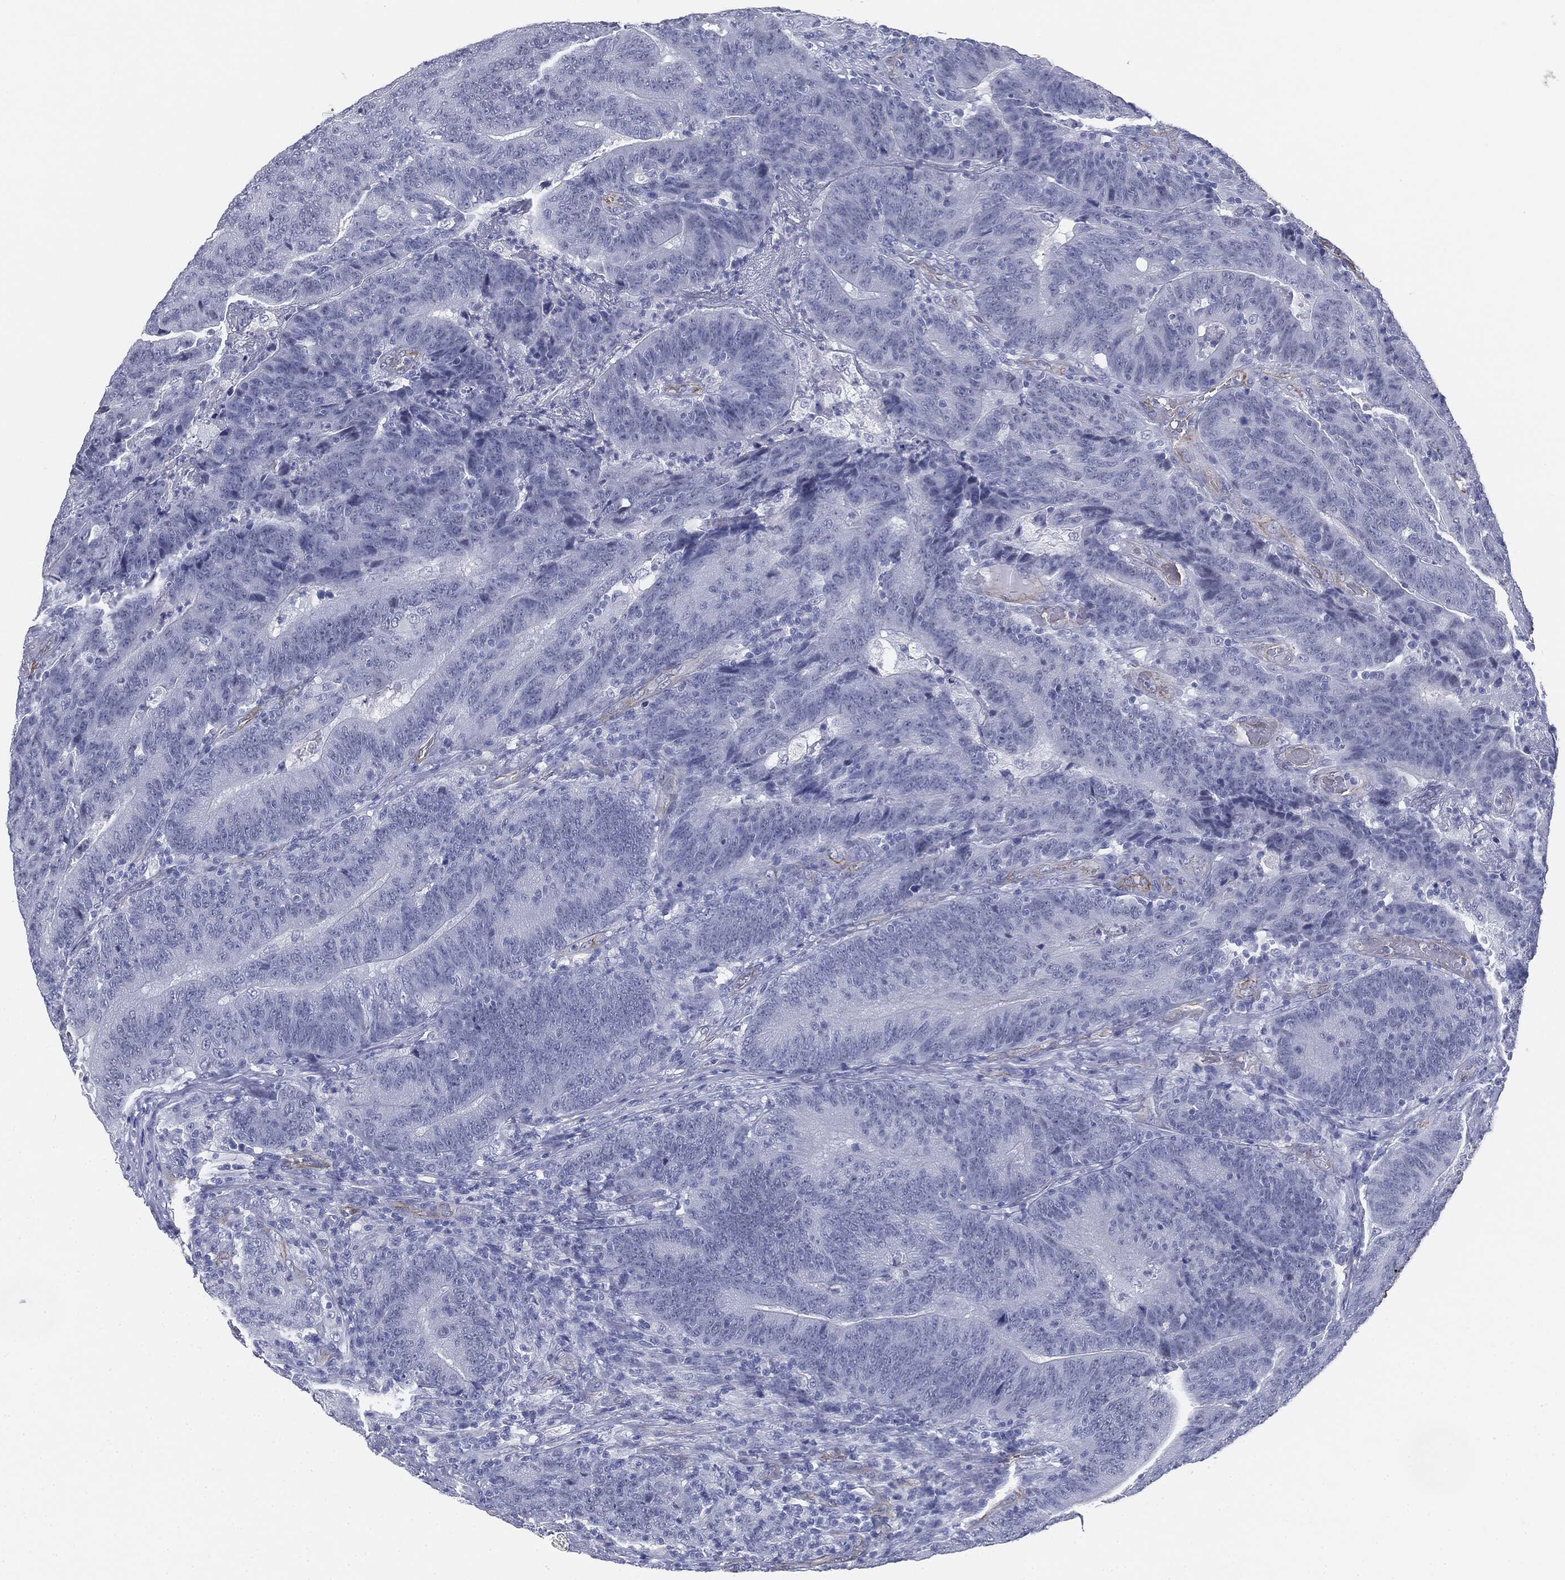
{"staining": {"intensity": "negative", "quantity": "none", "location": "none"}, "tissue": "colorectal cancer", "cell_type": "Tumor cells", "image_type": "cancer", "snomed": [{"axis": "morphology", "description": "Adenocarcinoma, NOS"}, {"axis": "topography", "description": "Colon"}], "caption": "Immunohistochemistry (IHC) histopathology image of colorectal cancer (adenocarcinoma) stained for a protein (brown), which reveals no positivity in tumor cells.", "gene": "MUC5AC", "patient": {"sex": "female", "age": 75}}